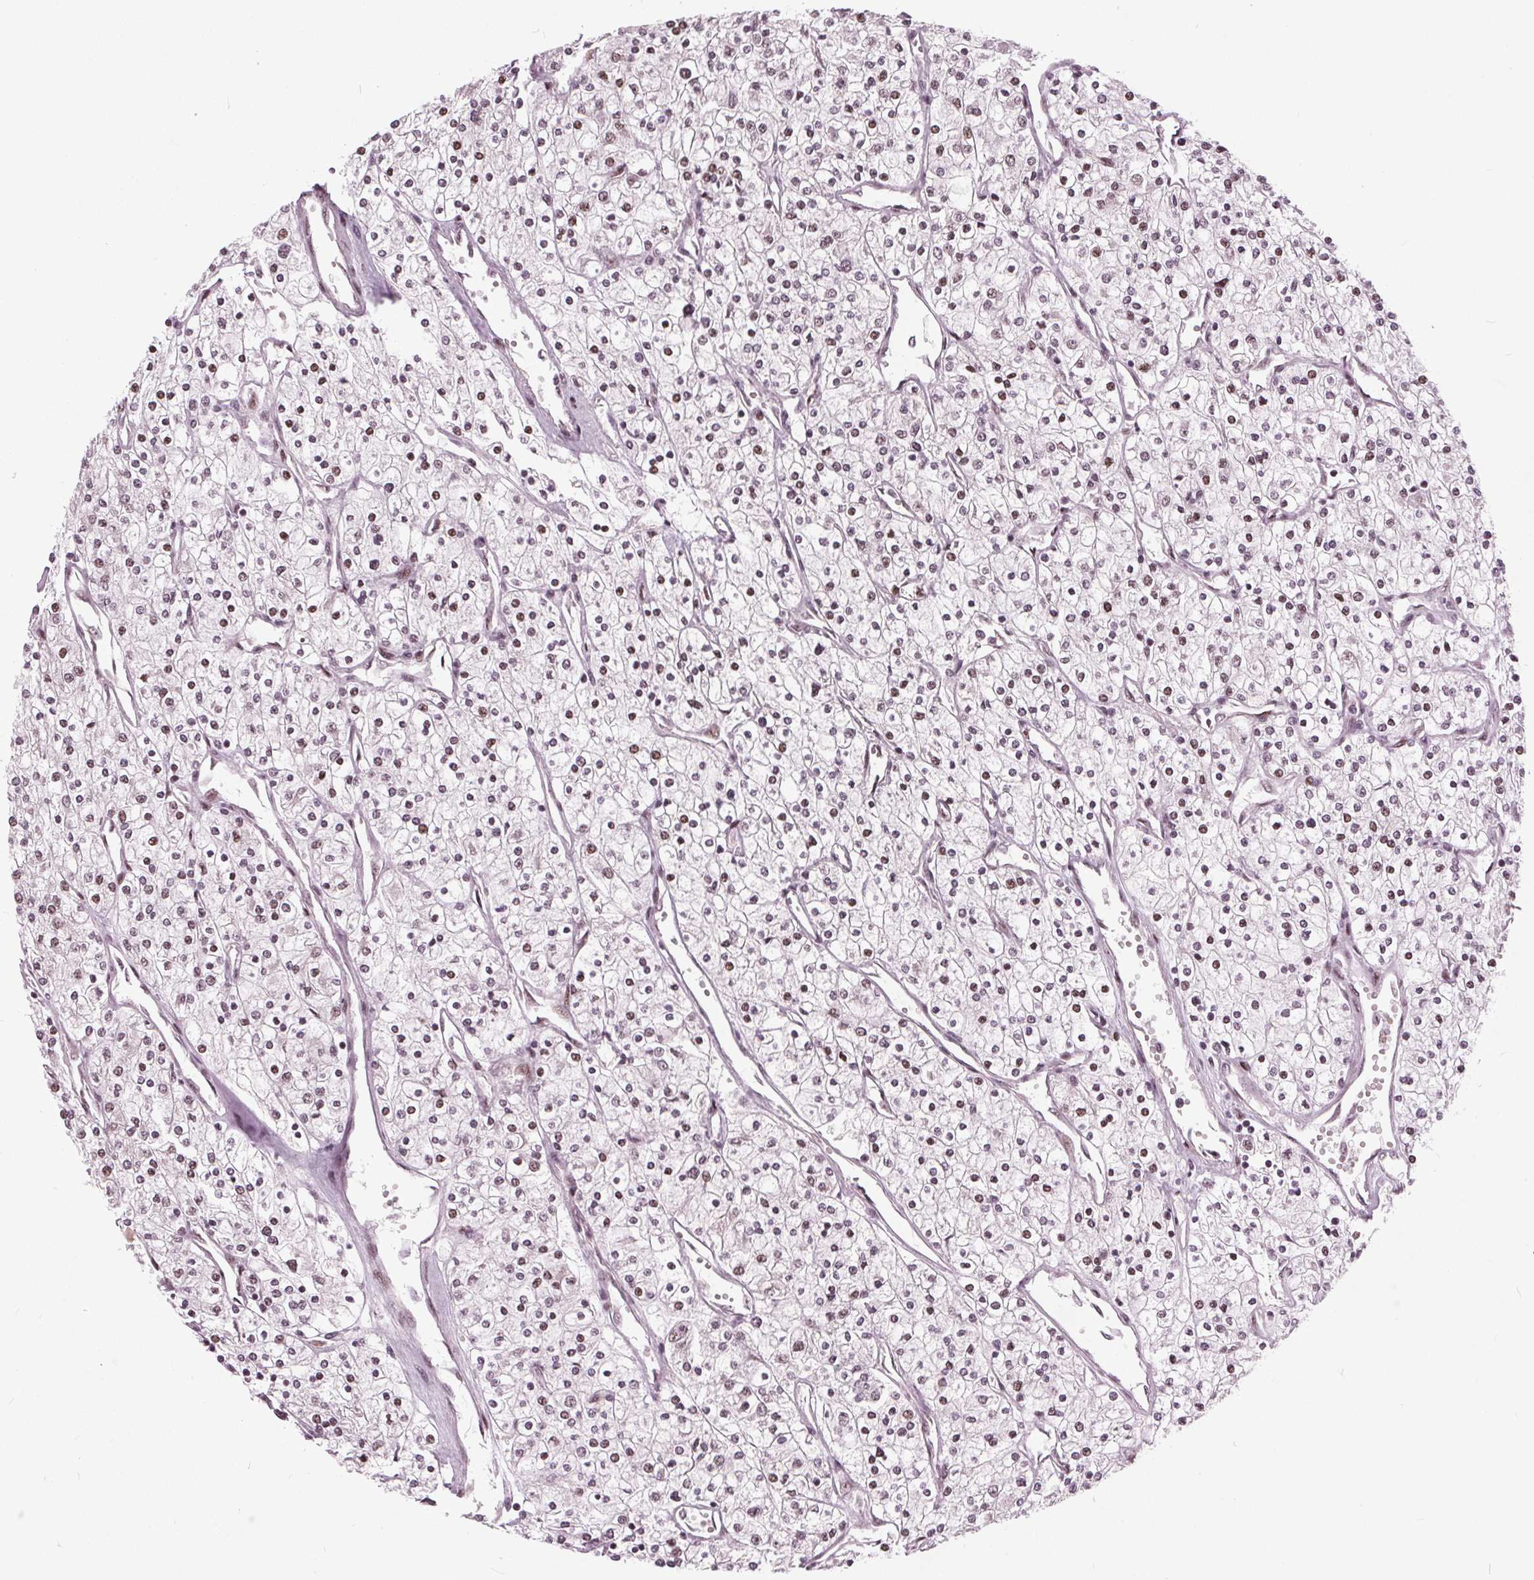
{"staining": {"intensity": "moderate", "quantity": "<25%", "location": "nuclear"}, "tissue": "renal cancer", "cell_type": "Tumor cells", "image_type": "cancer", "snomed": [{"axis": "morphology", "description": "Adenocarcinoma, NOS"}, {"axis": "topography", "description": "Kidney"}], "caption": "Adenocarcinoma (renal) stained with a brown dye displays moderate nuclear positive staining in about <25% of tumor cells.", "gene": "TTC34", "patient": {"sex": "male", "age": 80}}